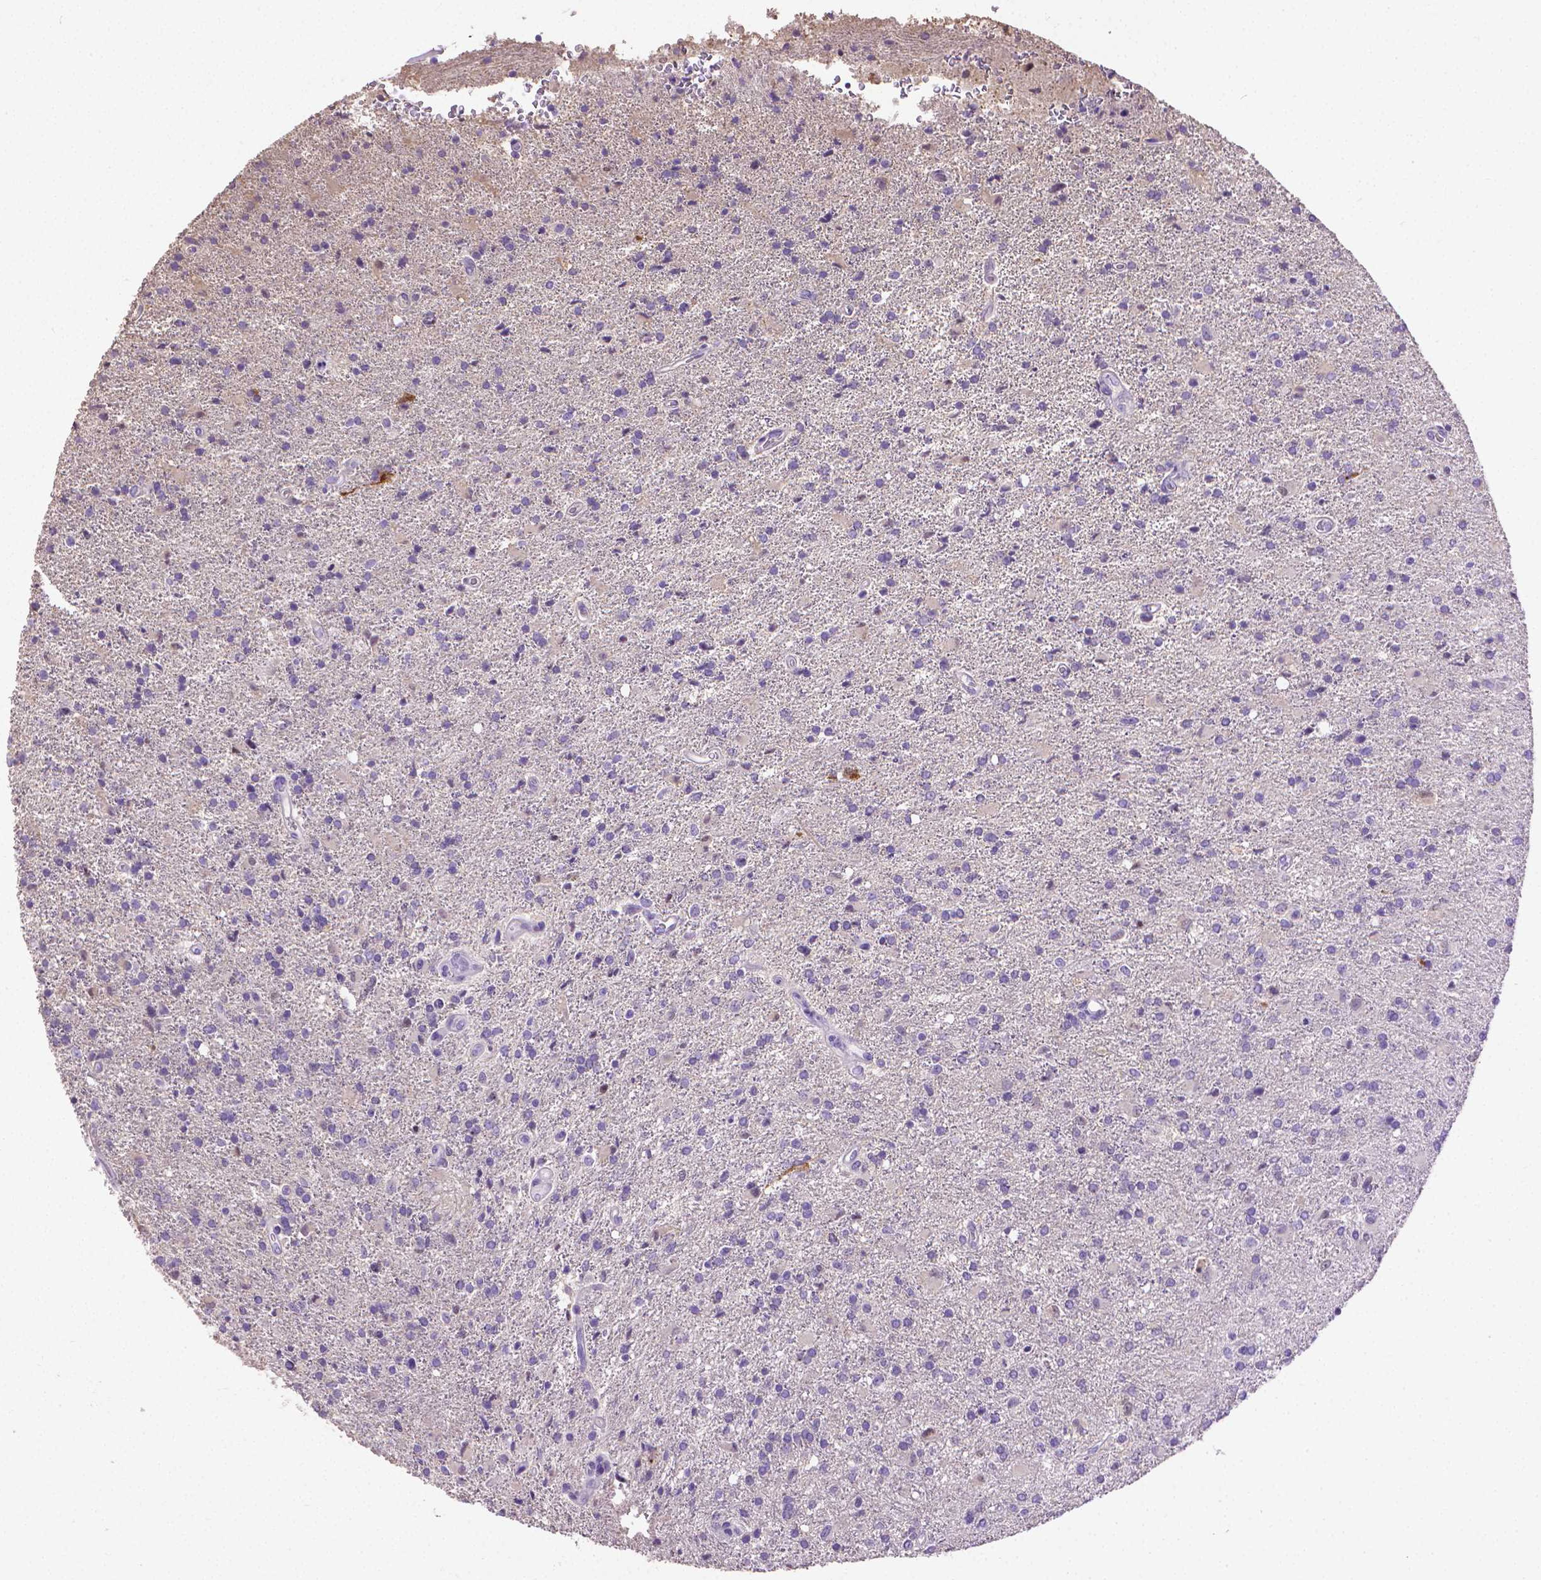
{"staining": {"intensity": "negative", "quantity": "none", "location": "none"}, "tissue": "glioma", "cell_type": "Tumor cells", "image_type": "cancer", "snomed": [{"axis": "morphology", "description": "Glioma, malignant, High grade"}, {"axis": "topography", "description": "Cerebral cortex"}], "caption": "Histopathology image shows no protein staining in tumor cells of malignant glioma (high-grade) tissue. (DAB IHC visualized using brightfield microscopy, high magnification).", "gene": "PNMA2", "patient": {"sex": "male", "age": 70}}